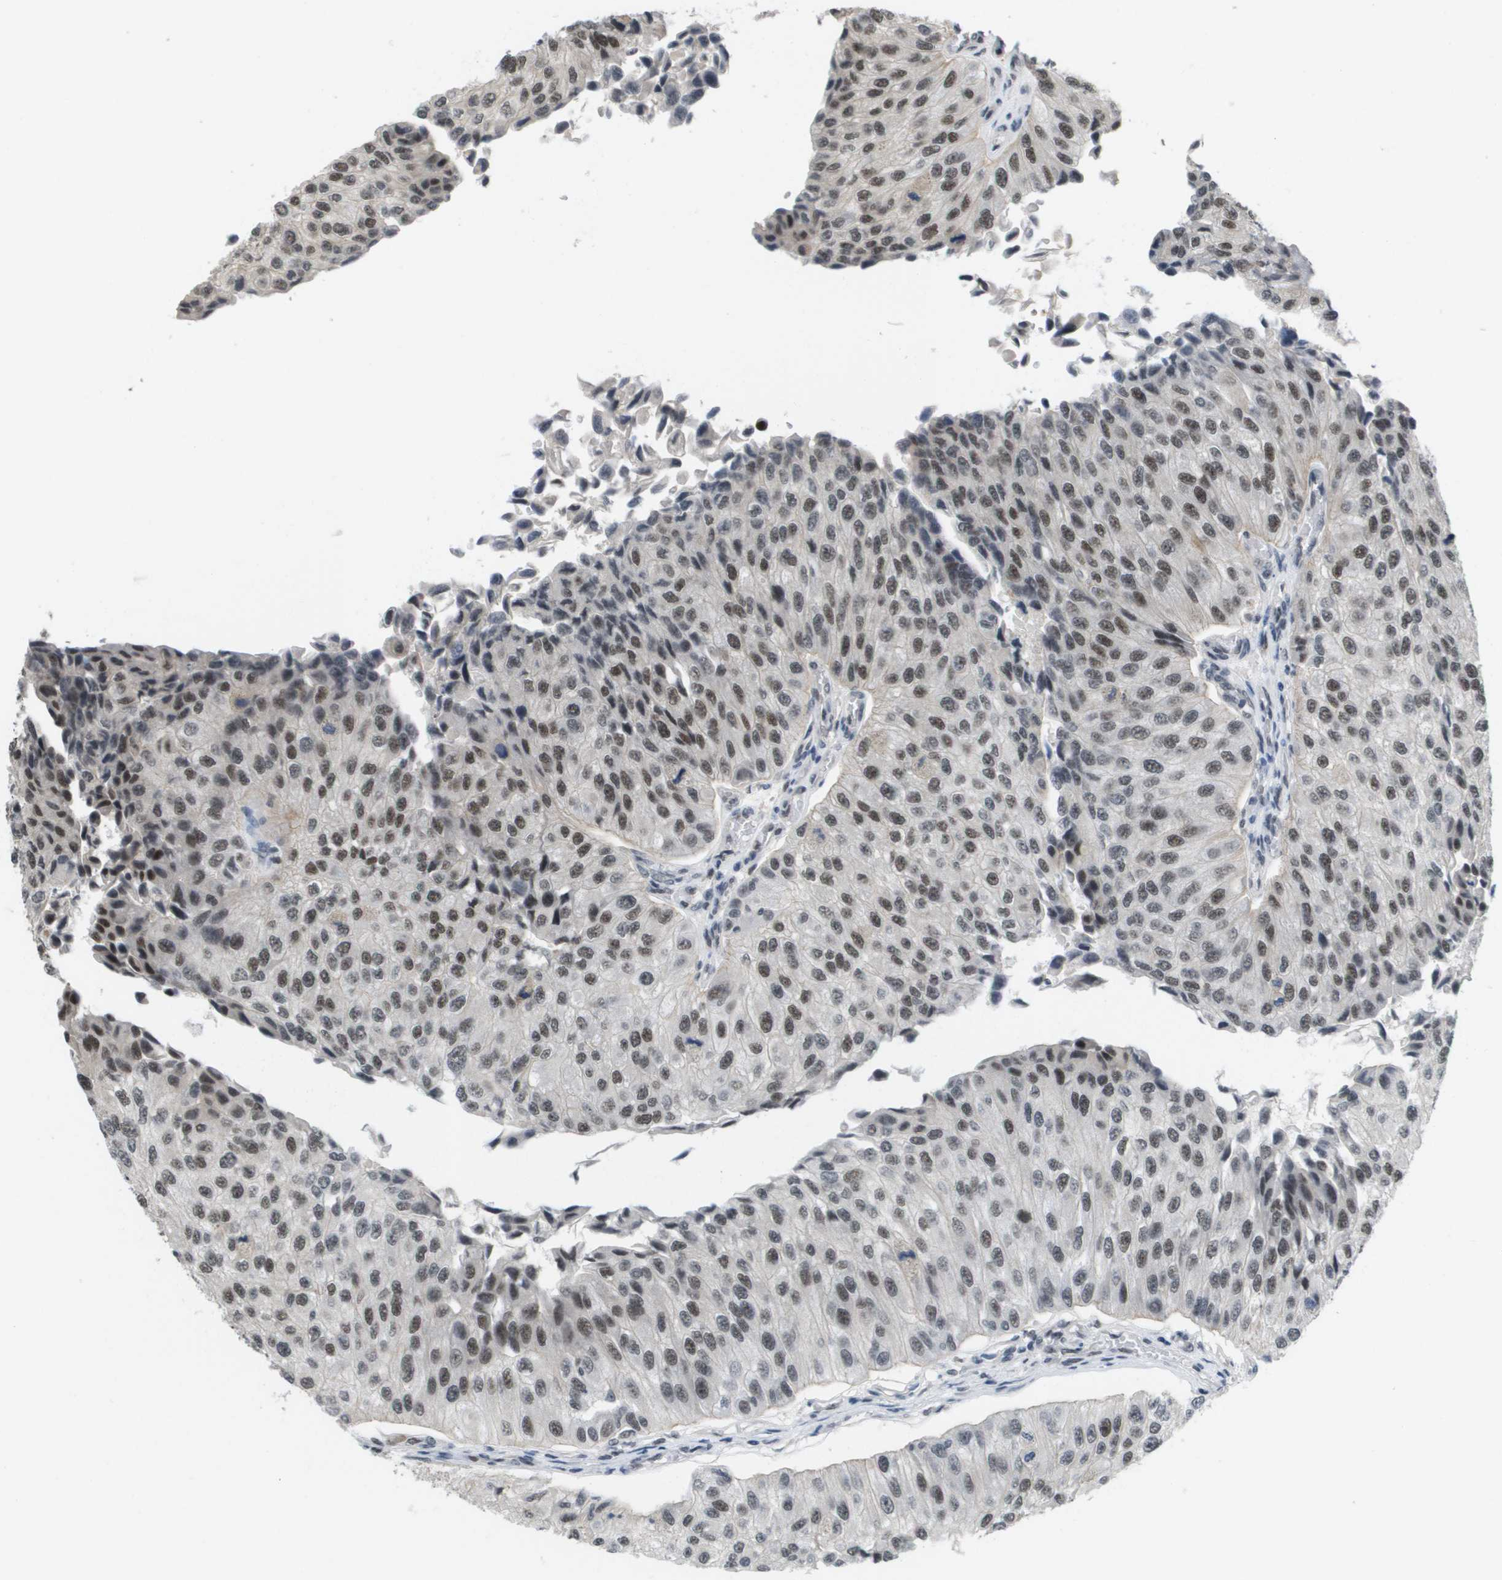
{"staining": {"intensity": "moderate", "quantity": ">75%", "location": "nuclear"}, "tissue": "urothelial cancer", "cell_type": "Tumor cells", "image_type": "cancer", "snomed": [{"axis": "morphology", "description": "Urothelial carcinoma, High grade"}, {"axis": "topography", "description": "Kidney"}, {"axis": "topography", "description": "Urinary bladder"}], "caption": "Immunohistochemistry (IHC) staining of urothelial cancer, which reveals medium levels of moderate nuclear expression in about >75% of tumor cells indicating moderate nuclear protein expression. The staining was performed using DAB (3,3'-diaminobenzidine) (brown) for protein detection and nuclei were counterstained in hematoxylin (blue).", "gene": "ISY1", "patient": {"sex": "male", "age": 77}}